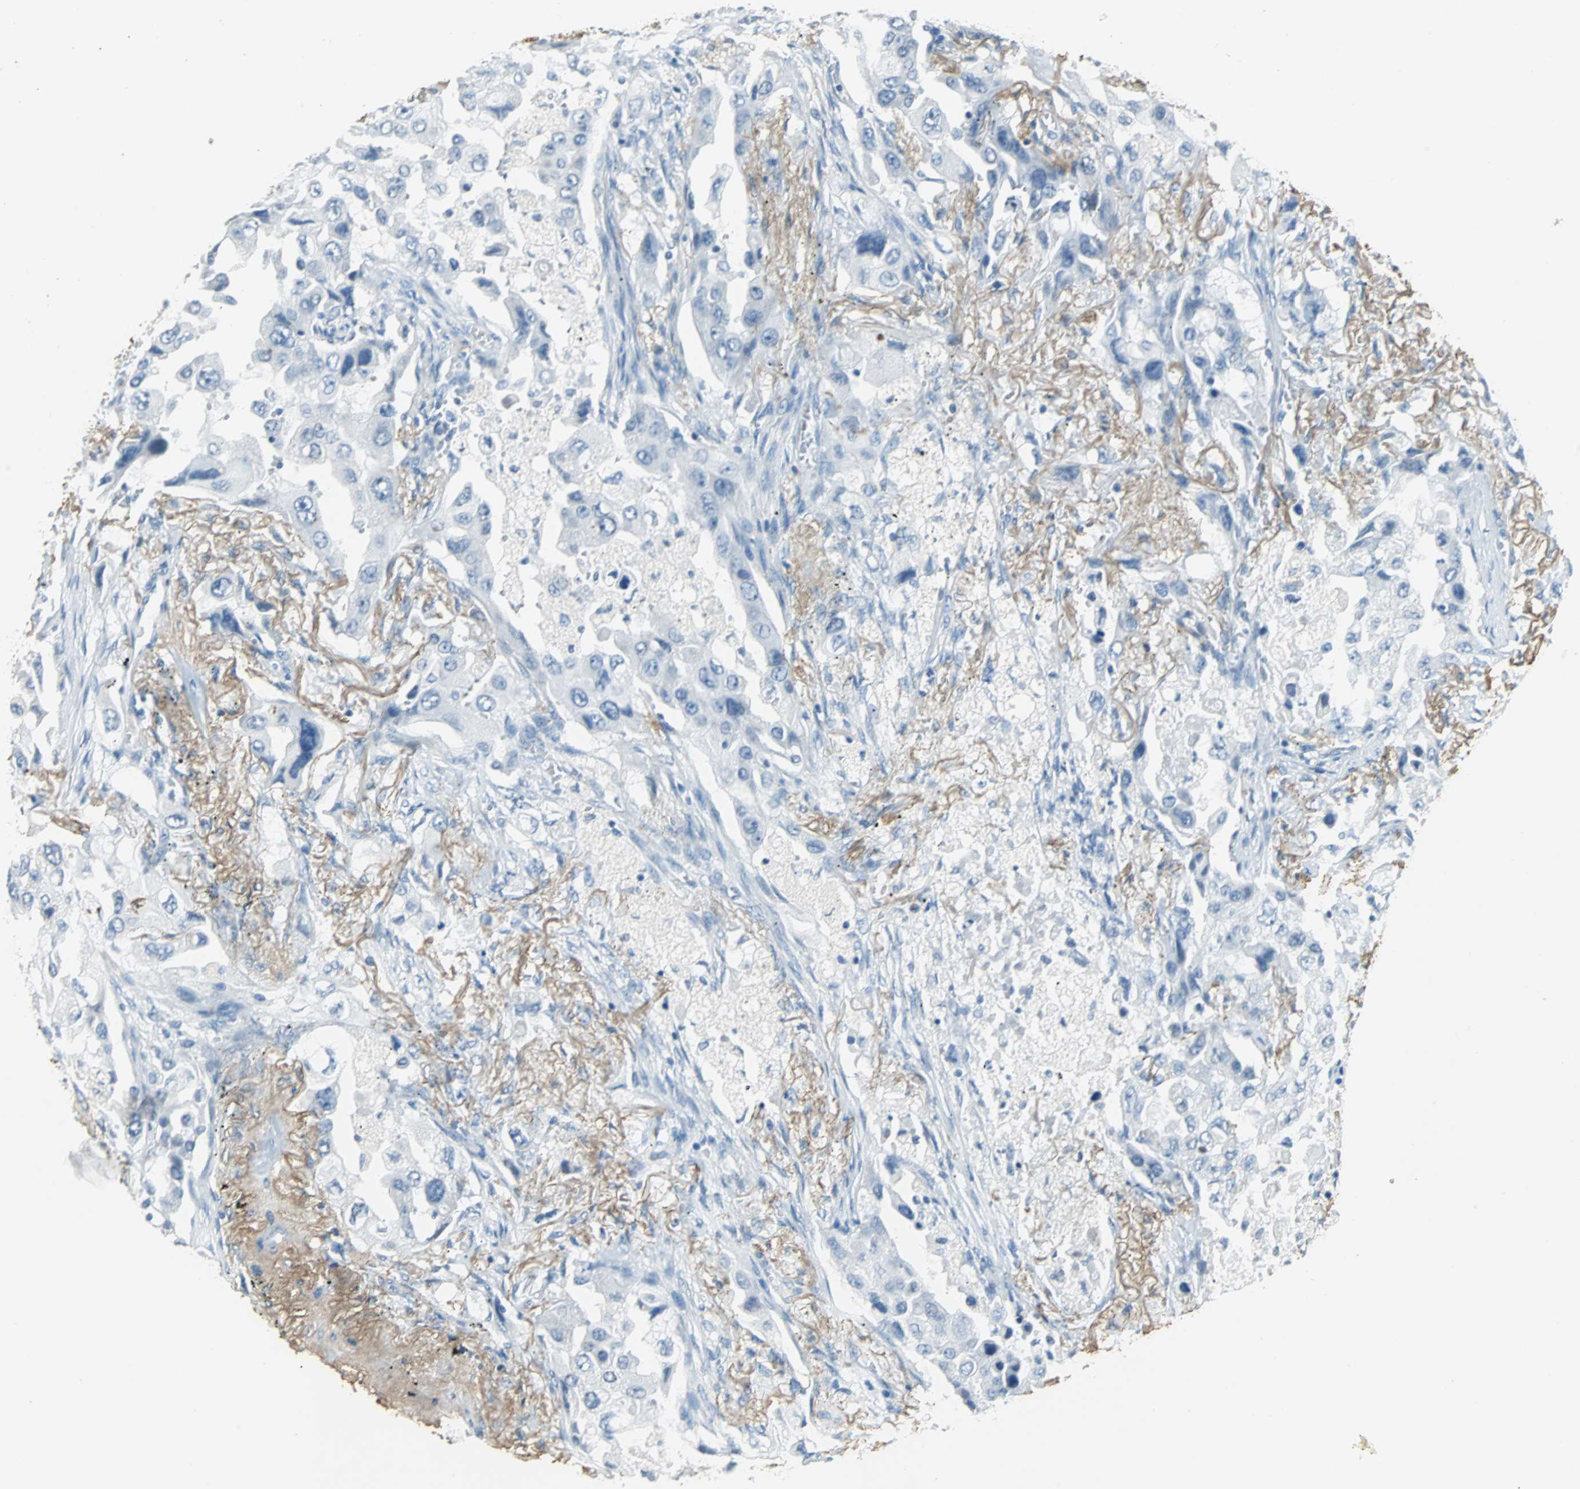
{"staining": {"intensity": "negative", "quantity": "none", "location": "none"}, "tissue": "lung cancer", "cell_type": "Tumor cells", "image_type": "cancer", "snomed": [{"axis": "morphology", "description": "Adenocarcinoma, NOS"}, {"axis": "topography", "description": "Lung"}], "caption": "Lung cancer (adenocarcinoma) was stained to show a protein in brown. There is no significant positivity in tumor cells. (Brightfield microscopy of DAB (3,3'-diaminobenzidine) IHC at high magnification).", "gene": "MUC7", "patient": {"sex": "female", "age": 65}}